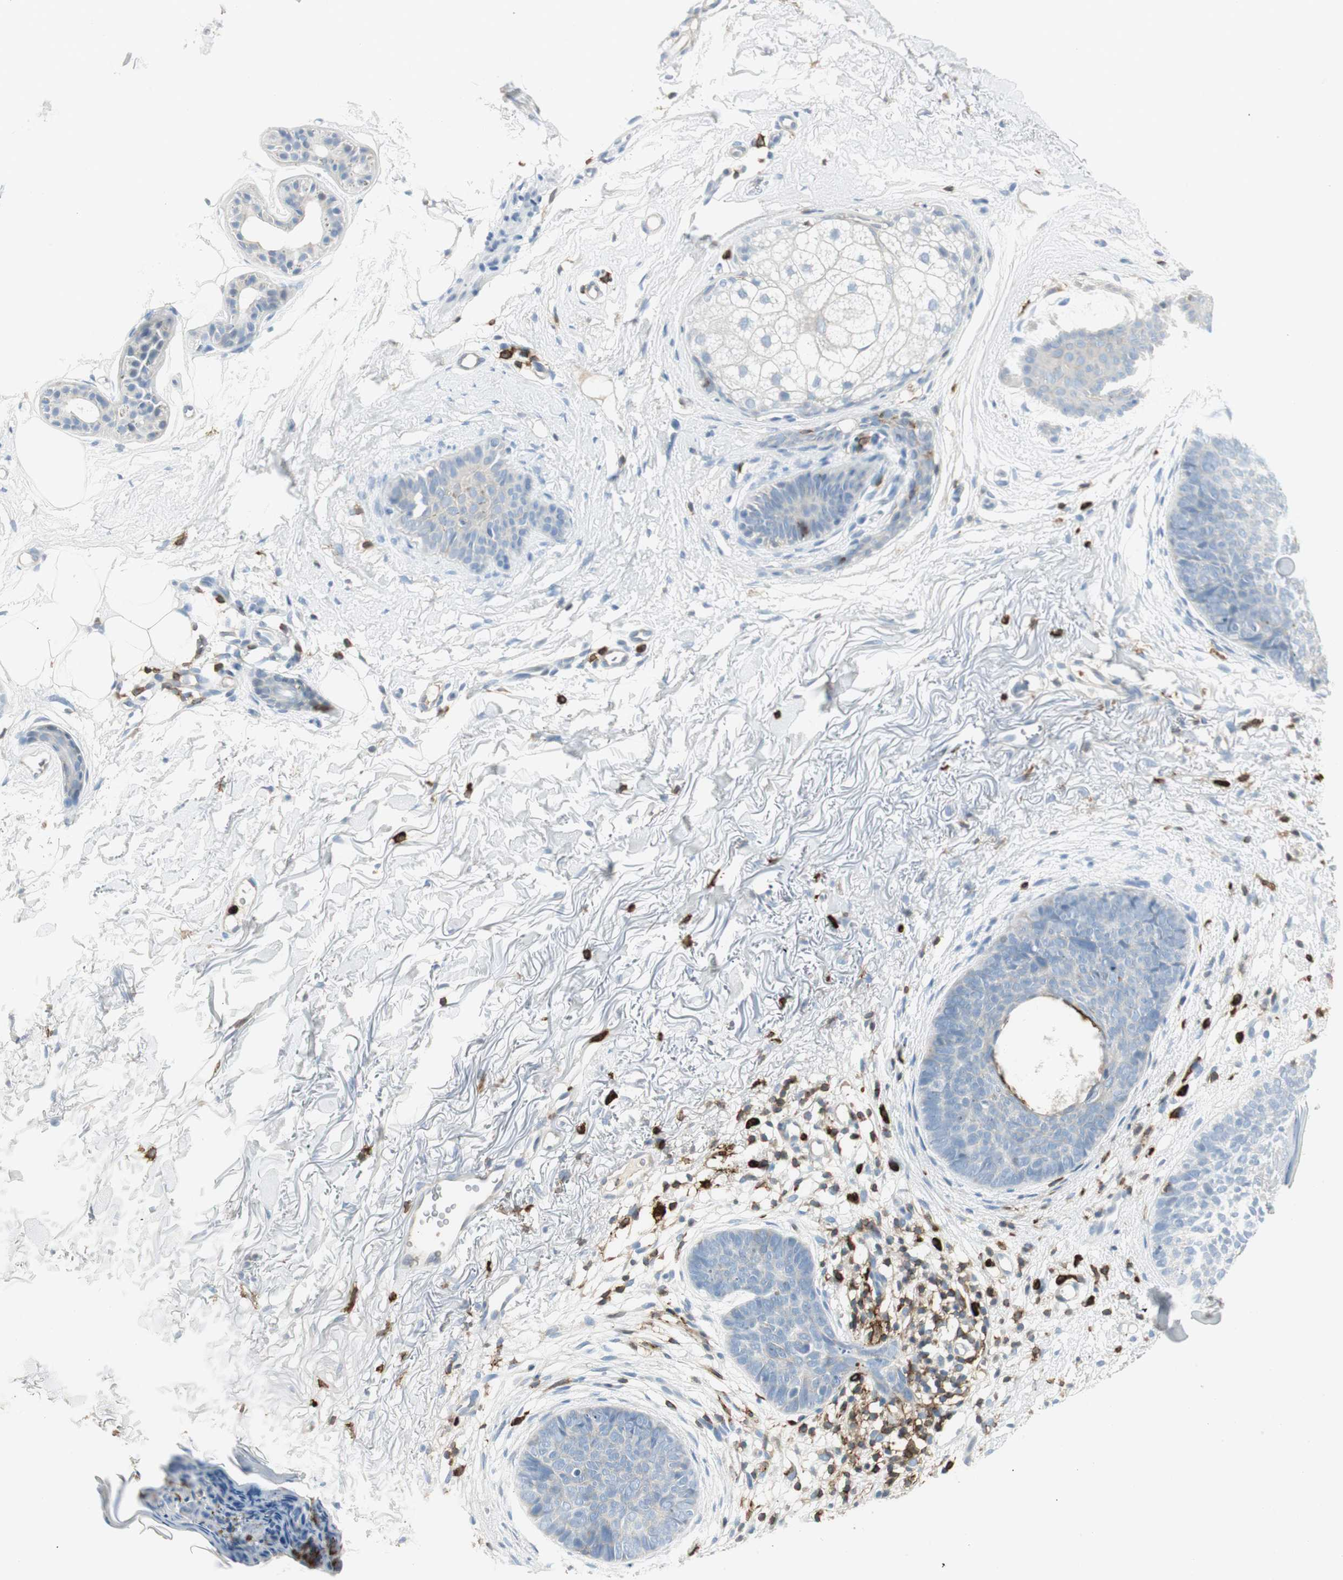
{"staining": {"intensity": "negative", "quantity": "none", "location": "none"}, "tissue": "skin cancer", "cell_type": "Tumor cells", "image_type": "cancer", "snomed": [{"axis": "morphology", "description": "Basal cell carcinoma"}, {"axis": "topography", "description": "Skin"}], "caption": "Tumor cells are negative for brown protein staining in basal cell carcinoma (skin). (Stains: DAB IHC with hematoxylin counter stain, Microscopy: brightfield microscopy at high magnification).", "gene": "ITGB2", "patient": {"sex": "female", "age": 70}}